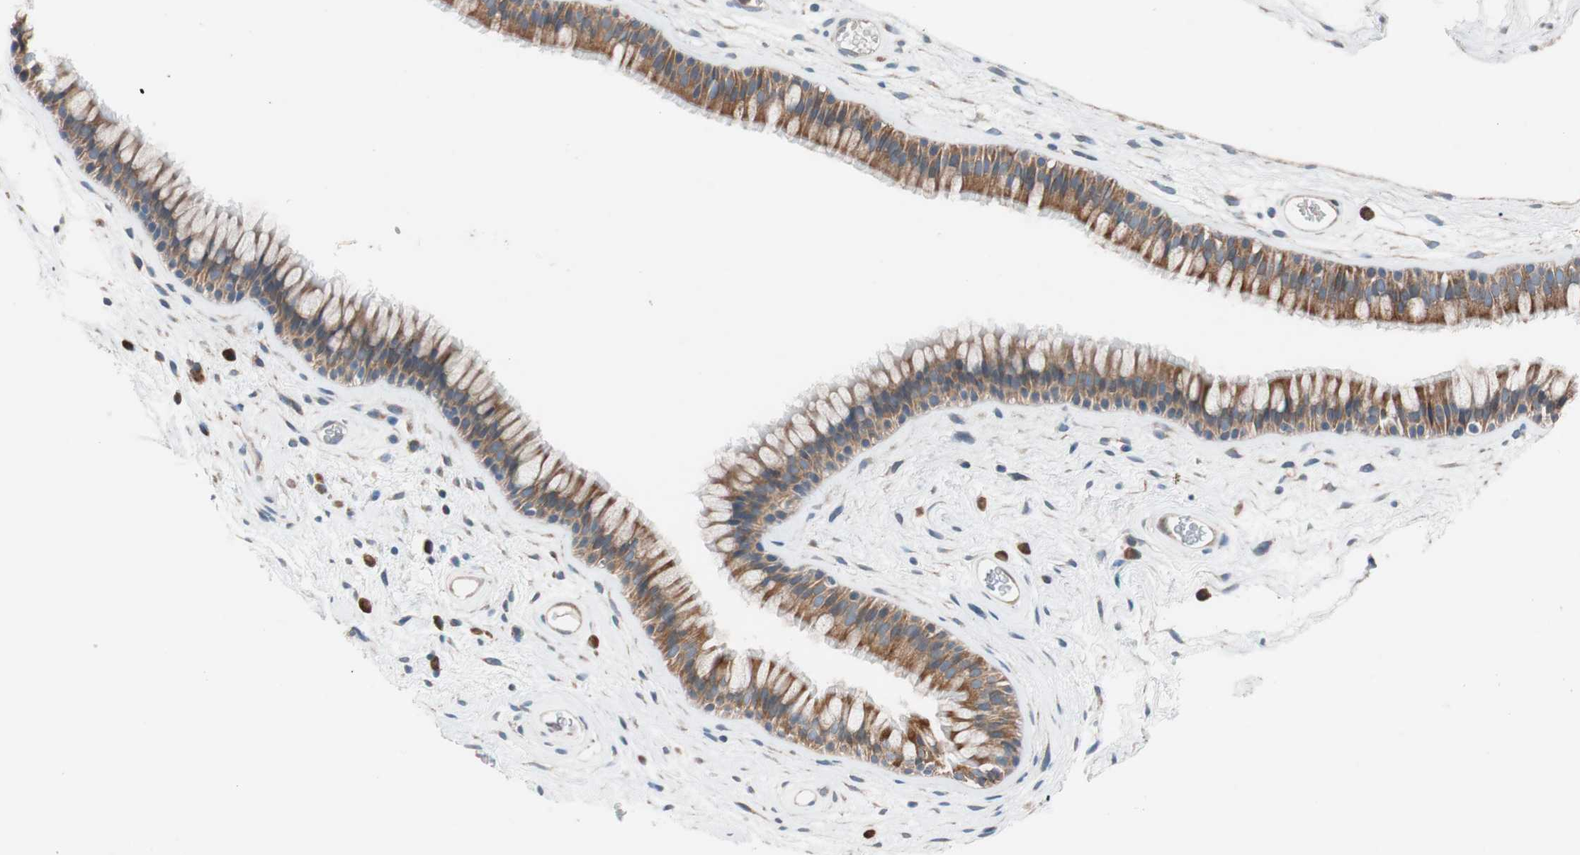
{"staining": {"intensity": "strong", "quantity": ">75%", "location": "cytoplasmic/membranous"}, "tissue": "nasopharynx", "cell_type": "Respiratory epithelial cells", "image_type": "normal", "snomed": [{"axis": "morphology", "description": "Normal tissue, NOS"}, {"axis": "morphology", "description": "Inflammation, NOS"}, {"axis": "topography", "description": "Nasopharynx"}], "caption": "Approximately >75% of respiratory epithelial cells in benign nasopharynx reveal strong cytoplasmic/membranous protein staining as visualized by brown immunohistochemical staining.", "gene": "FAAH", "patient": {"sex": "male", "age": 48}}